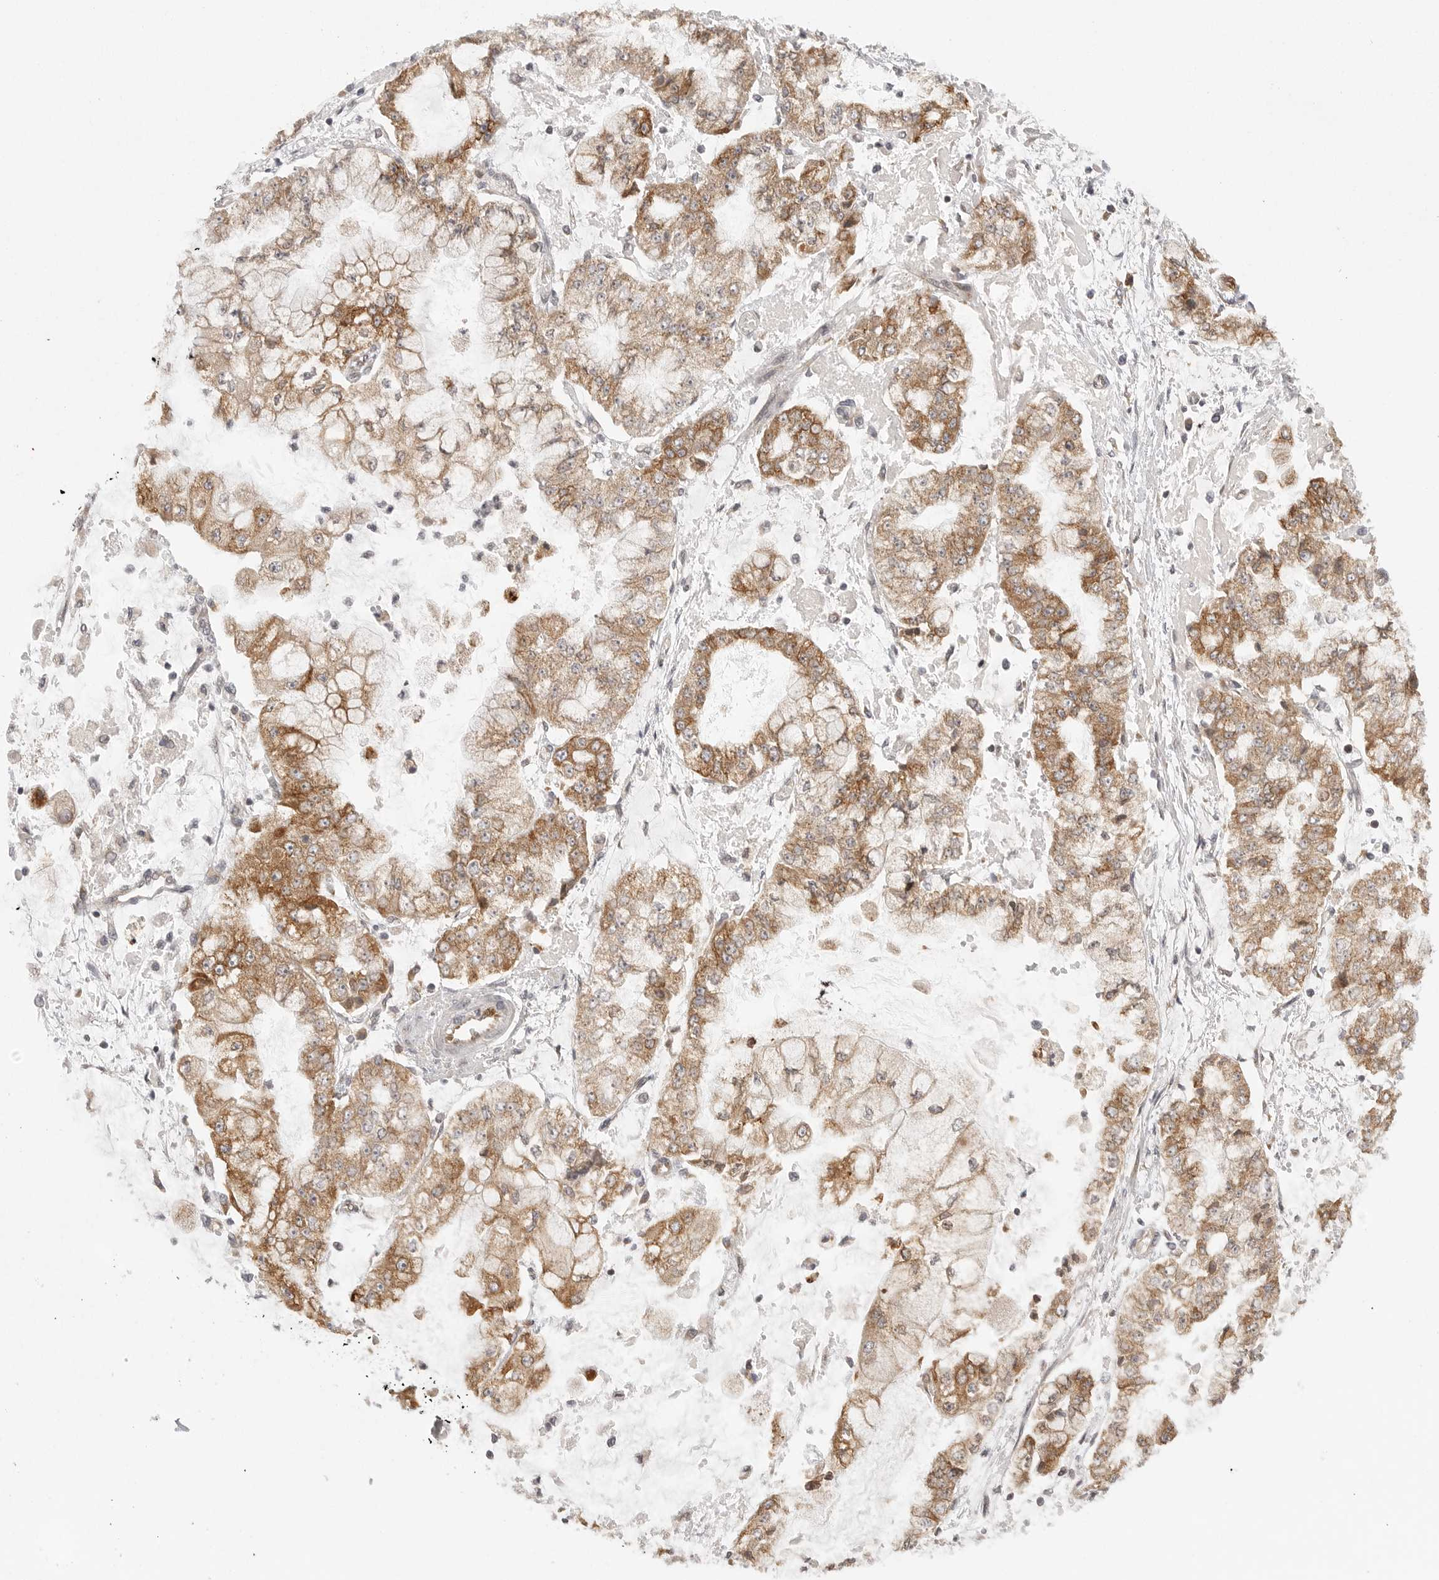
{"staining": {"intensity": "moderate", "quantity": ">75%", "location": "cytoplasmic/membranous"}, "tissue": "stomach cancer", "cell_type": "Tumor cells", "image_type": "cancer", "snomed": [{"axis": "morphology", "description": "Adenocarcinoma, NOS"}, {"axis": "topography", "description": "Stomach"}], "caption": "This histopathology image shows immunohistochemistry staining of human stomach cancer, with medium moderate cytoplasmic/membranous staining in about >75% of tumor cells.", "gene": "CERS2", "patient": {"sex": "male", "age": 76}}